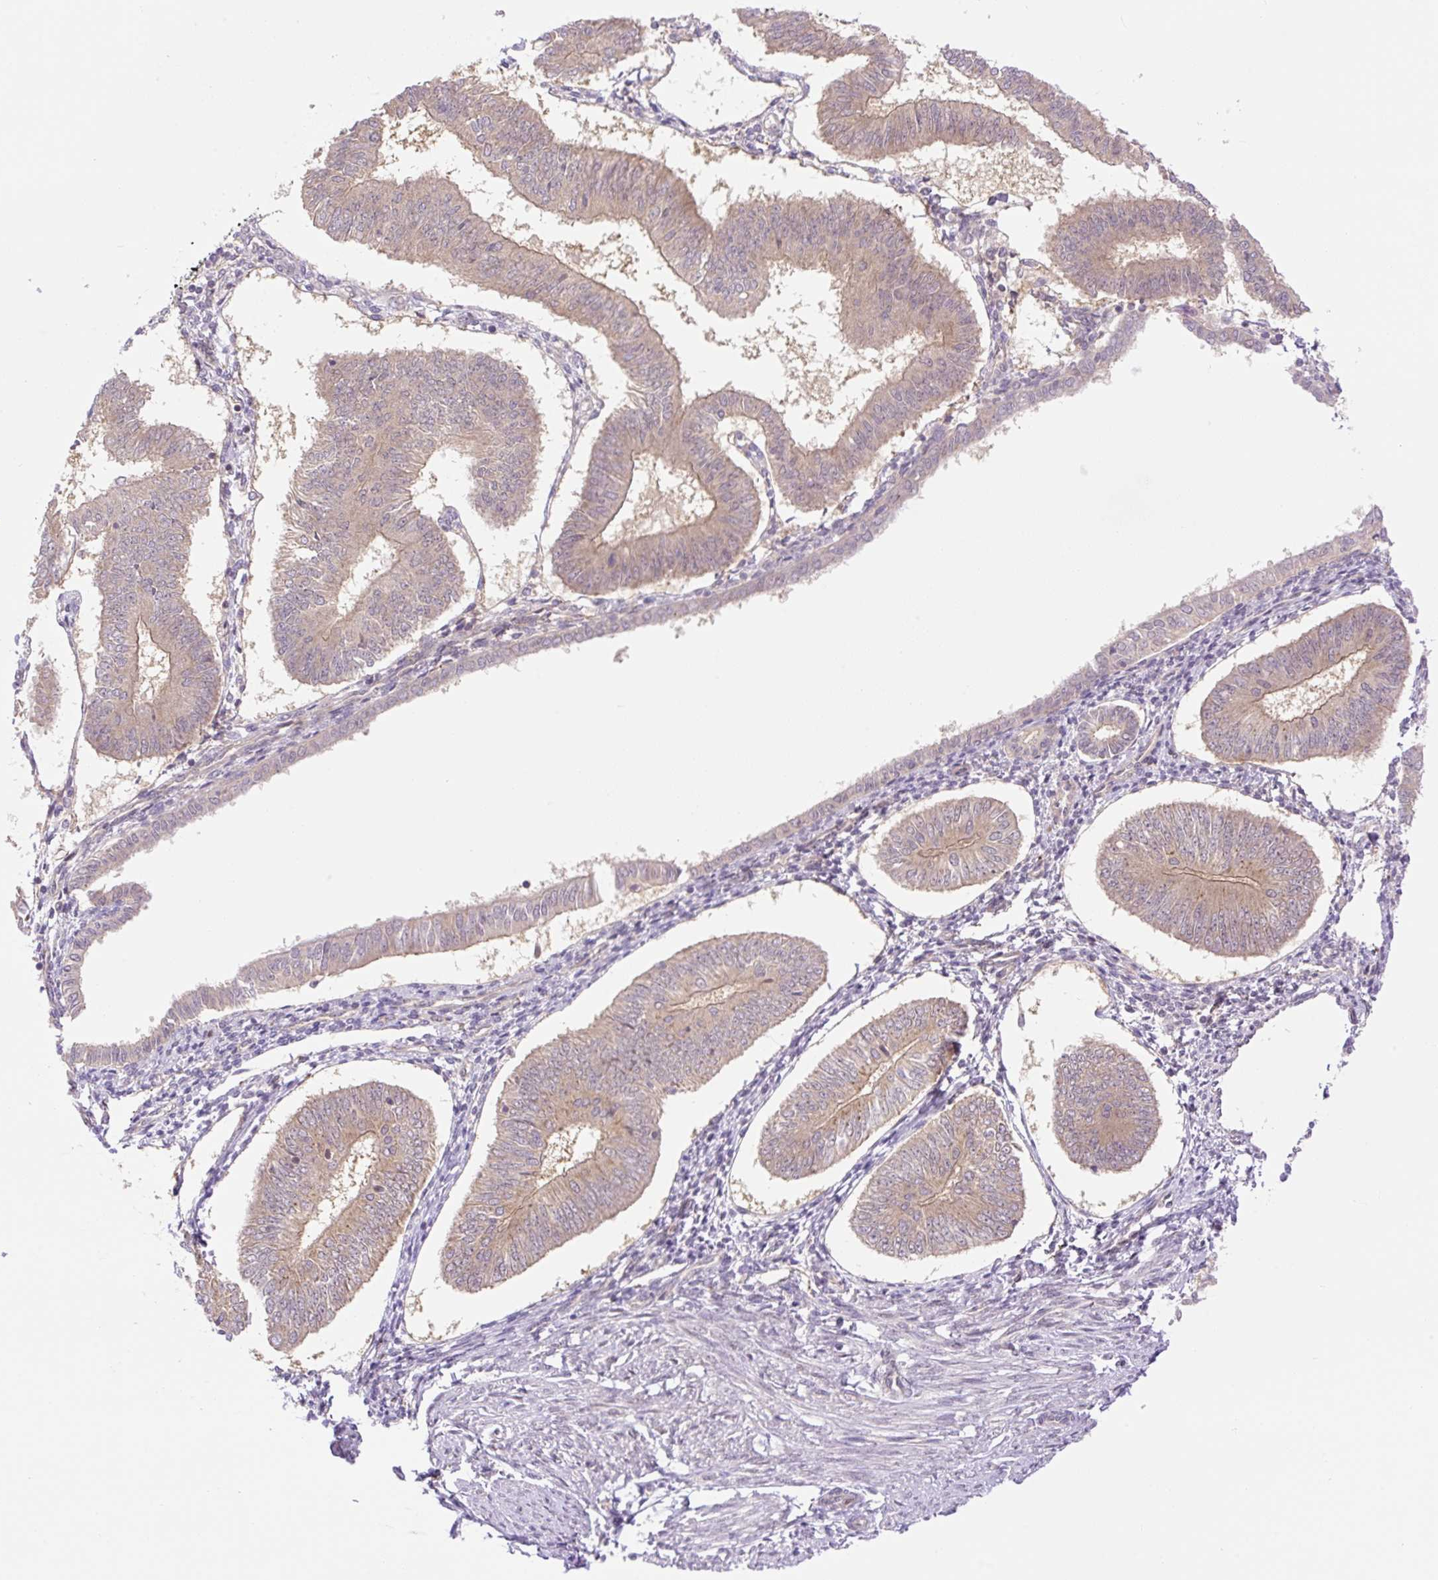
{"staining": {"intensity": "weak", "quantity": ">75%", "location": "cytoplasmic/membranous"}, "tissue": "endometrial cancer", "cell_type": "Tumor cells", "image_type": "cancer", "snomed": [{"axis": "morphology", "description": "Adenocarcinoma, NOS"}, {"axis": "topography", "description": "Endometrium"}], "caption": "Protein staining of endometrial cancer tissue reveals weak cytoplasmic/membranous positivity in approximately >75% of tumor cells.", "gene": "VPS25", "patient": {"sex": "female", "age": 58}}